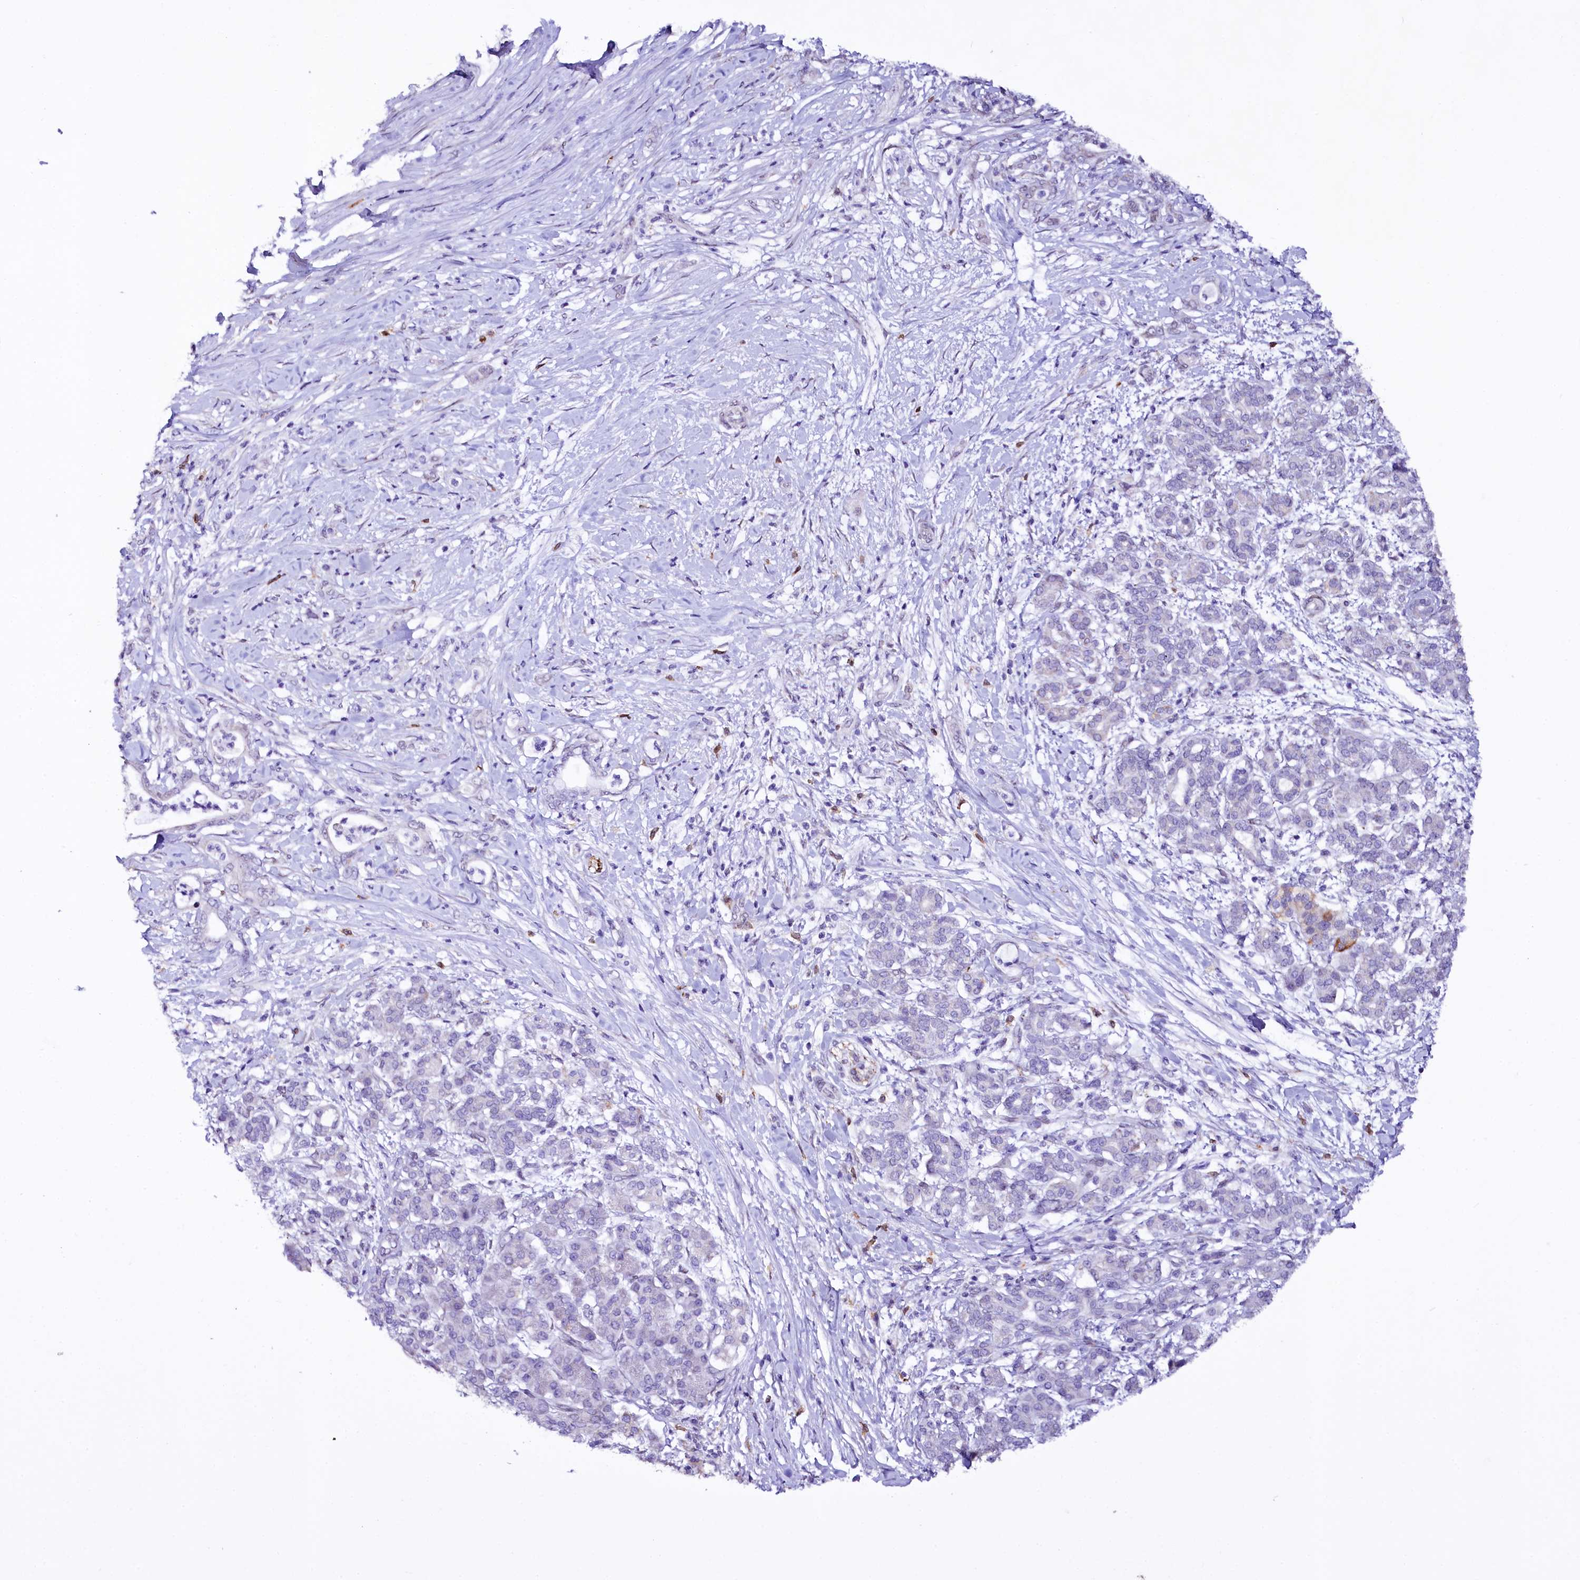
{"staining": {"intensity": "negative", "quantity": "none", "location": "none"}, "tissue": "pancreatic cancer", "cell_type": "Tumor cells", "image_type": "cancer", "snomed": [{"axis": "morphology", "description": "Adenocarcinoma, NOS"}, {"axis": "topography", "description": "Pancreas"}], "caption": "DAB immunohistochemical staining of pancreatic cancer demonstrates no significant expression in tumor cells.", "gene": "ZNF226", "patient": {"sex": "female", "age": 55}}